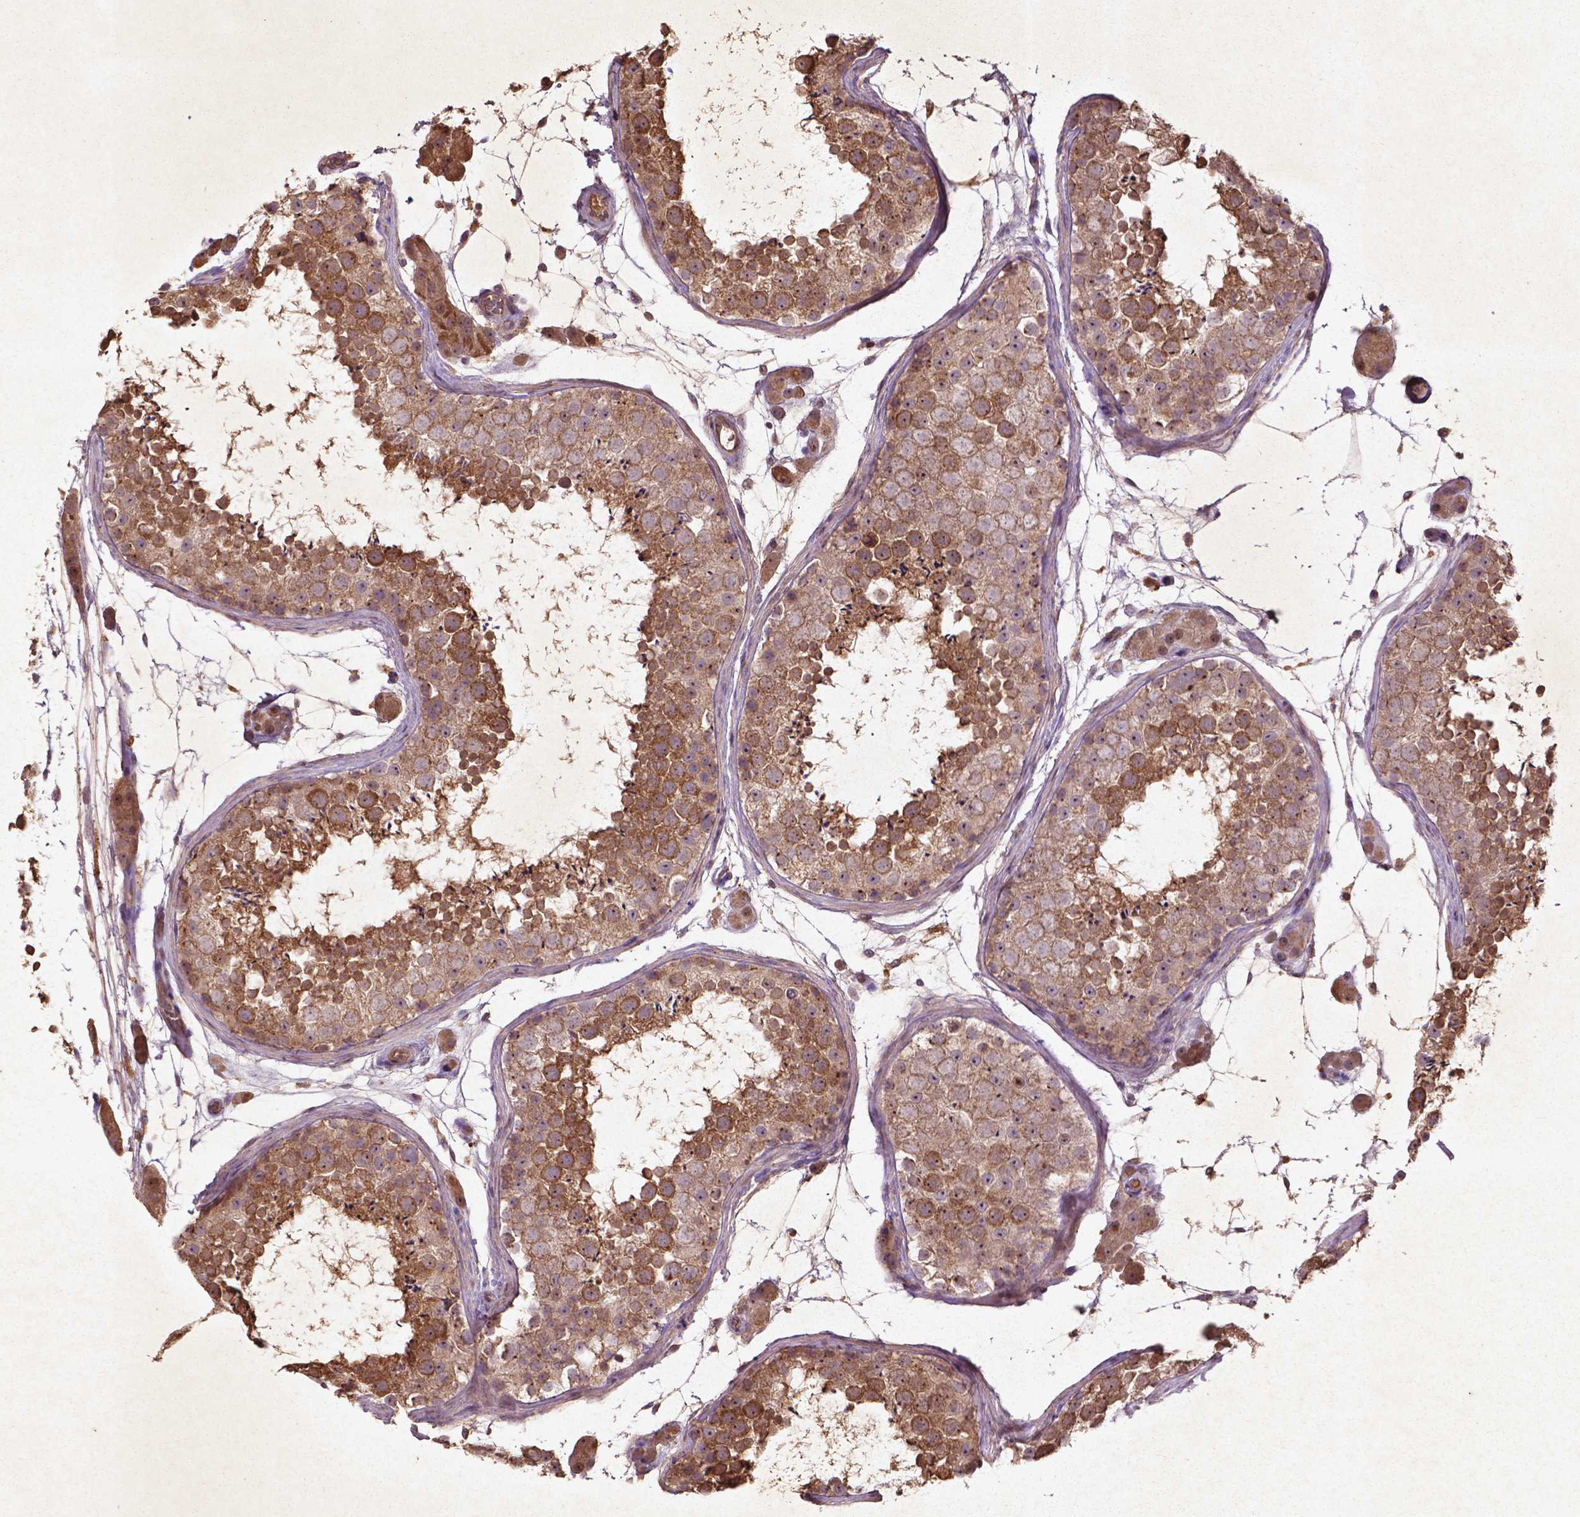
{"staining": {"intensity": "moderate", "quantity": ">75%", "location": "cytoplasmic/membranous"}, "tissue": "testis", "cell_type": "Cells in seminiferous ducts", "image_type": "normal", "snomed": [{"axis": "morphology", "description": "Normal tissue, NOS"}, {"axis": "topography", "description": "Testis"}], "caption": "A medium amount of moderate cytoplasmic/membranous positivity is appreciated in approximately >75% of cells in seminiferous ducts in benign testis.", "gene": "COQ2", "patient": {"sex": "male", "age": 41}}